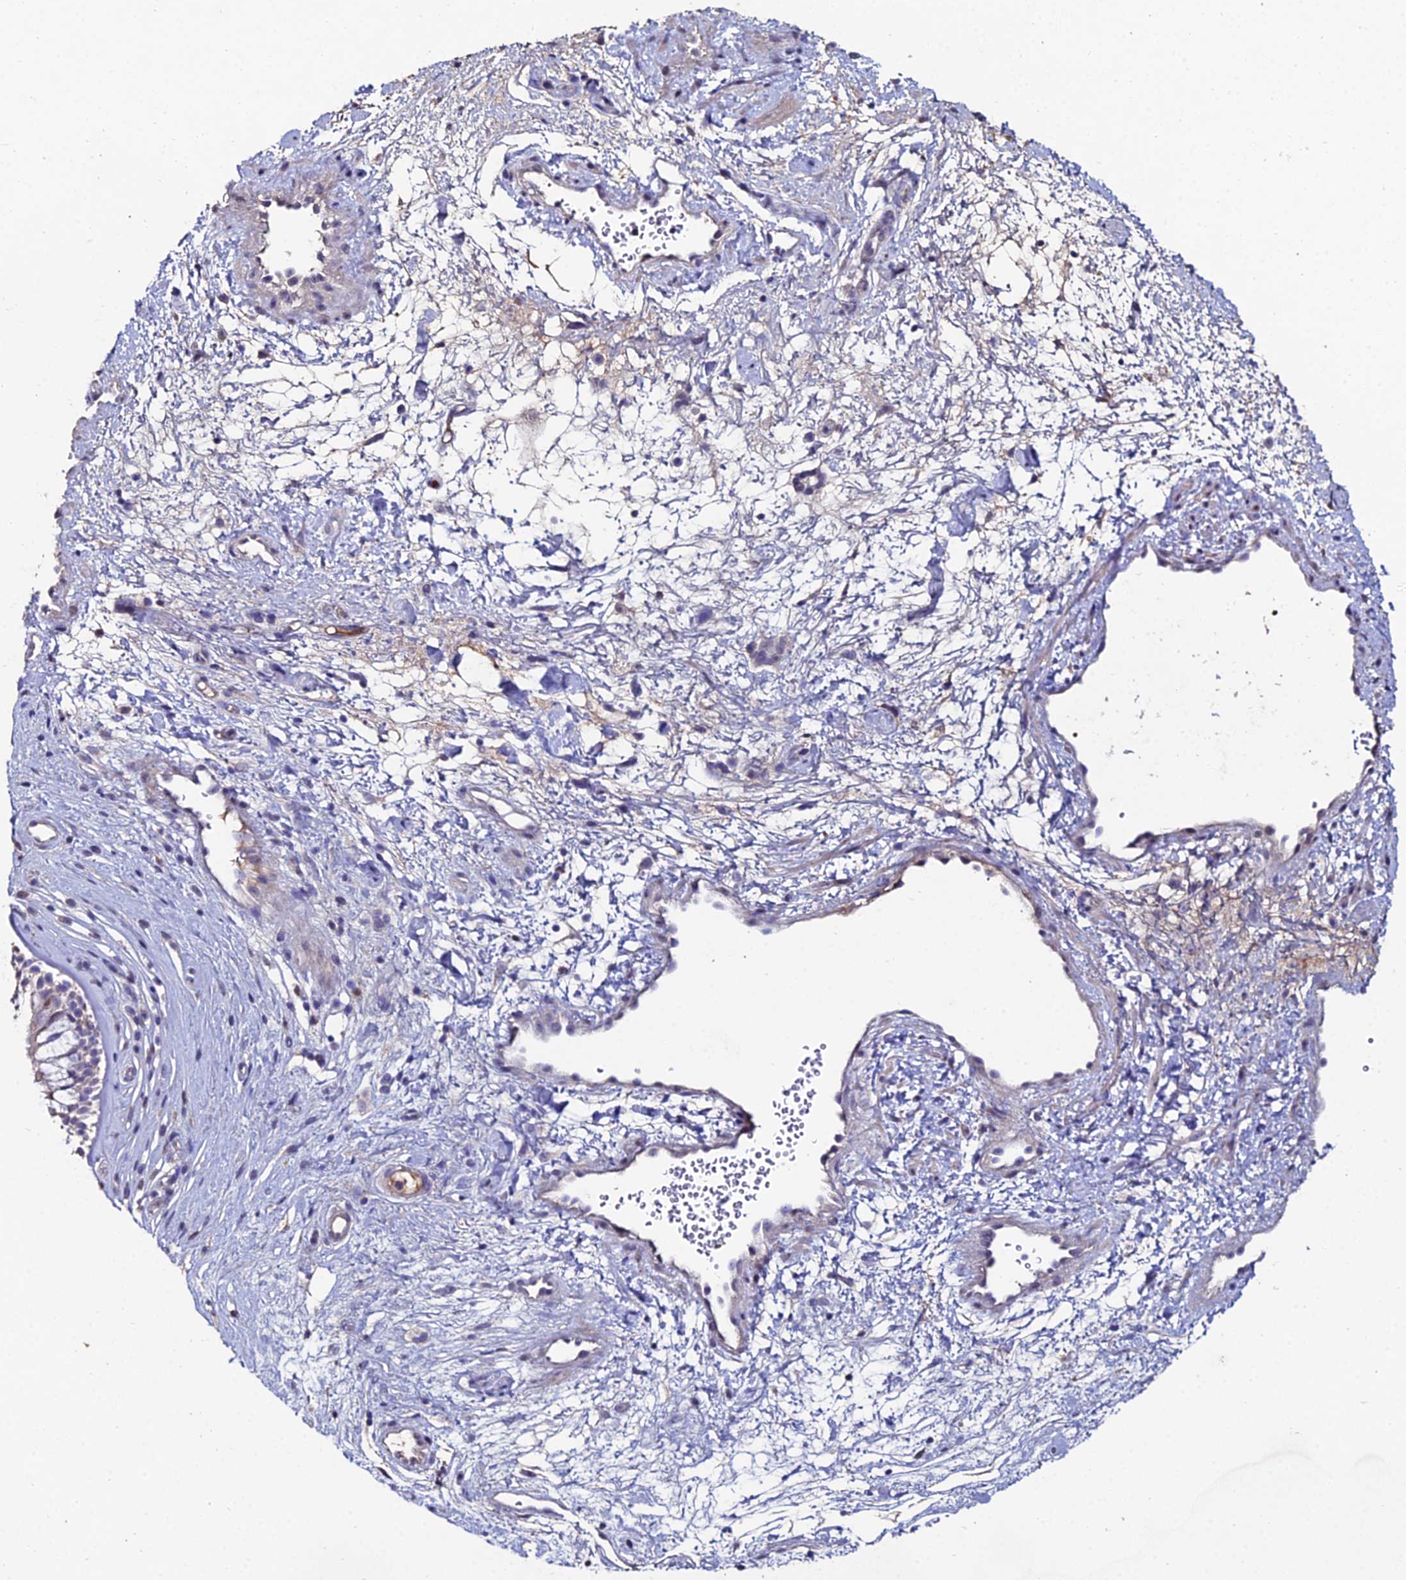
{"staining": {"intensity": "weak", "quantity": "25%-75%", "location": "cytoplasmic/membranous"}, "tissue": "nasopharynx", "cell_type": "Respiratory epithelial cells", "image_type": "normal", "snomed": [{"axis": "morphology", "description": "Normal tissue, NOS"}, {"axis": "topography", "description": "Nasopharynx"}], "caption": "Nasopharynx stained for a protein (brown) reveals weak cytoplasmic/membranous positive positivity in about 25%-75% of respiratory epithelial cells.", "gene": "ESRRG", "patient": {"sex": "male", "age": 32}}